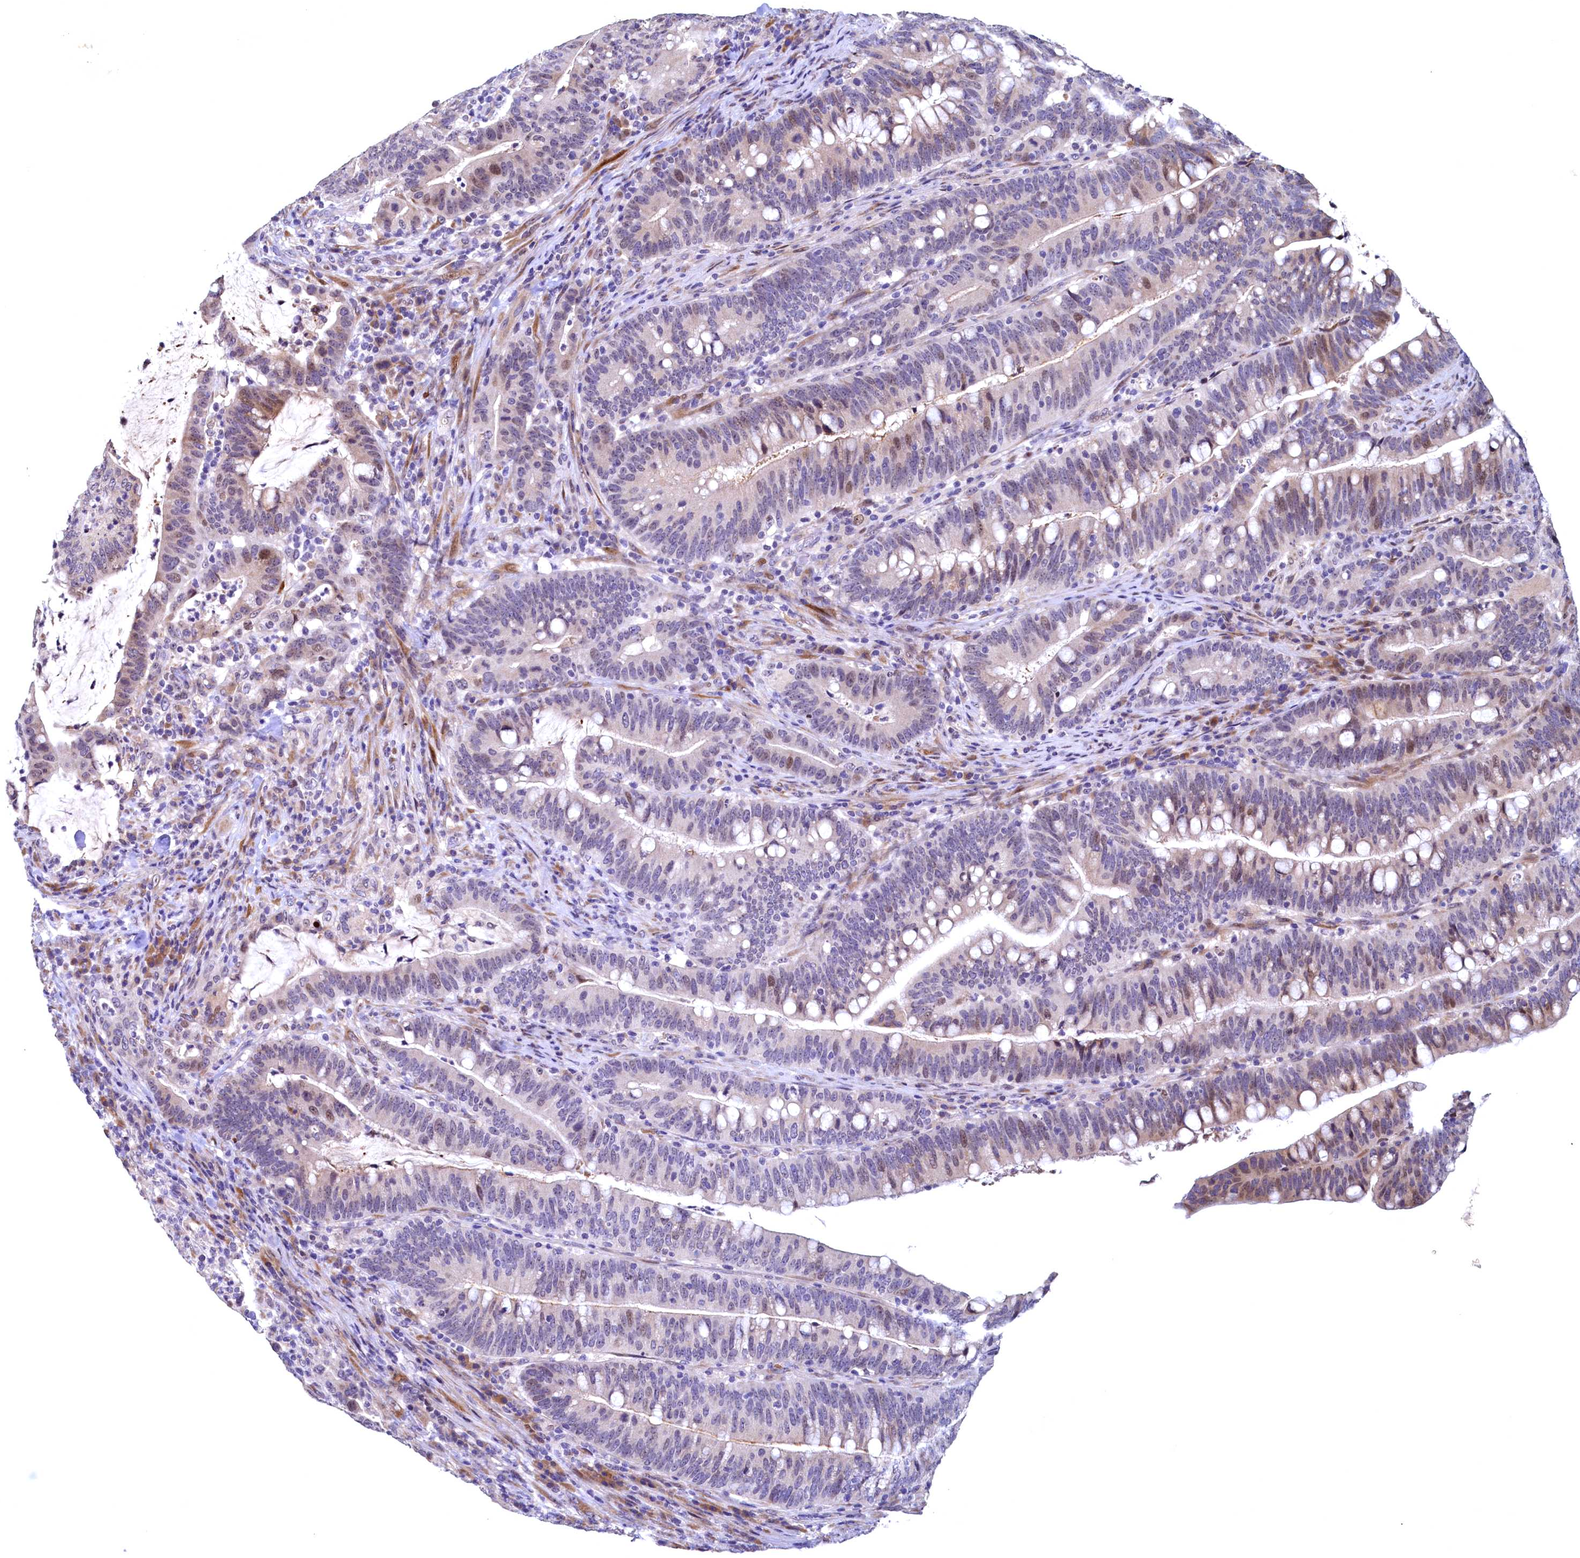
{"staining": {"intensity": "moderate", "quantity": "<25%", "location": "nuclear"}, "tissue": "colorectal cancer", "cell_type": "Tumor cells", "image_type": "cancer", "snomed": [{"axis": "morphology", "description": "Adenocarcinoma, NOS"}, {"axis": "topography", "description": "Colon"}], "caption": "IHC histopathology image of neoplastic tissue: human adenocarcinoma (colorectal) stained using immunohistochemistry (IHC) reveals low levels of moderate protein expression localized specifically in the nuclear of tumor cells, appearing as a nuclear brown color.", "gene": "LATS2", "patient": {"sex": "female", "age": 66}}